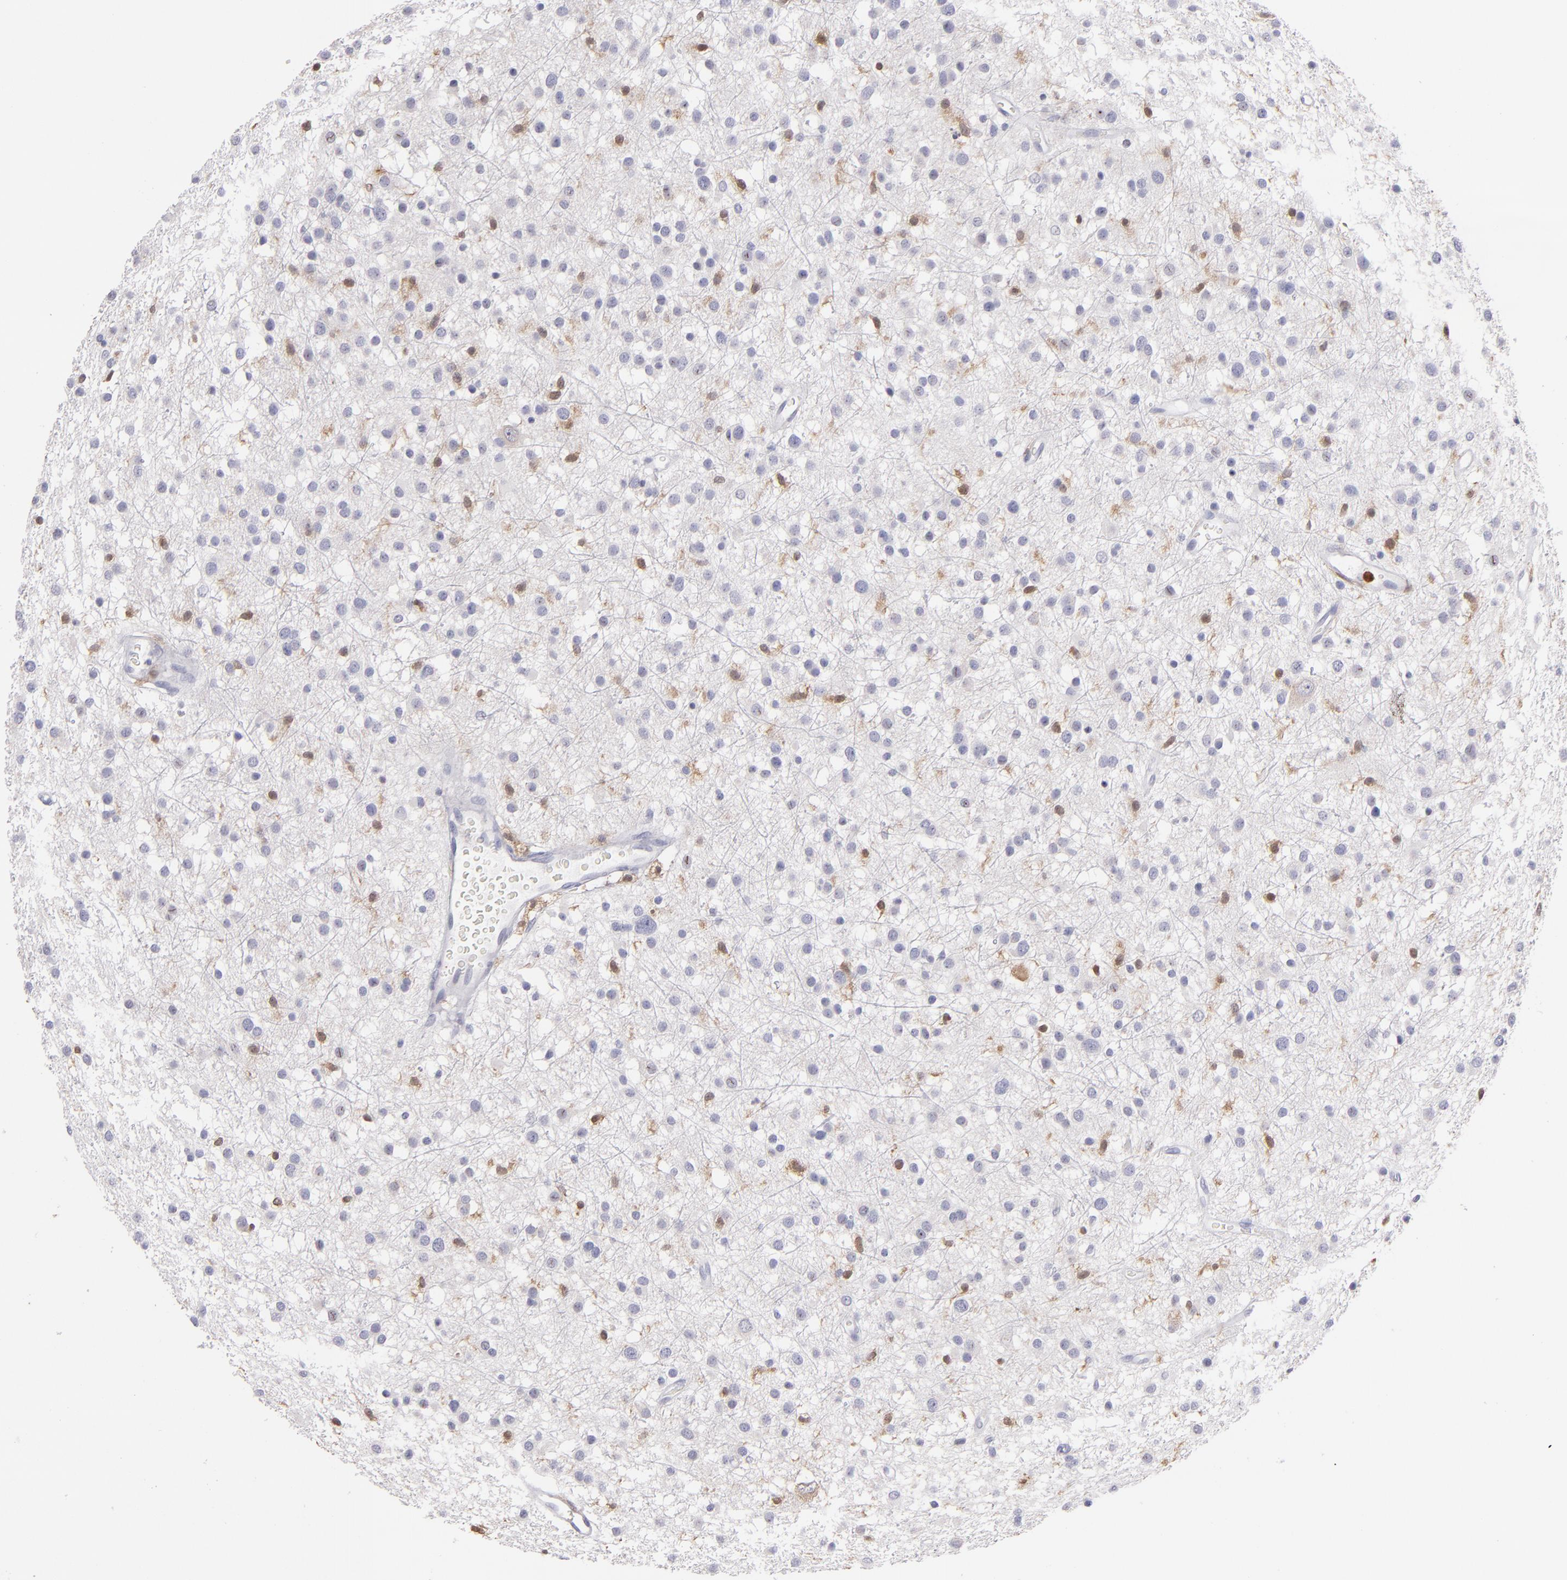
{"staining": {"intensity": "weak", "quantity": "<25%", "location": "cytoplasmic/membranous"}, "tissue": "glioma", "cell_type": "Tumor cells", "image_type": "cancer", "snomed": [{"axis": "morphology", "description": "Glioma, malignant, Low grade"}, {"axis": "topography", "description": "Brain"}], "caption": "IHC photomicrograph of human glioma stained for a protein (brown), which exhibits no expression in tumor cells.", "gene": "PRKCD", "patient": {"sex": "female", "age": 36}}